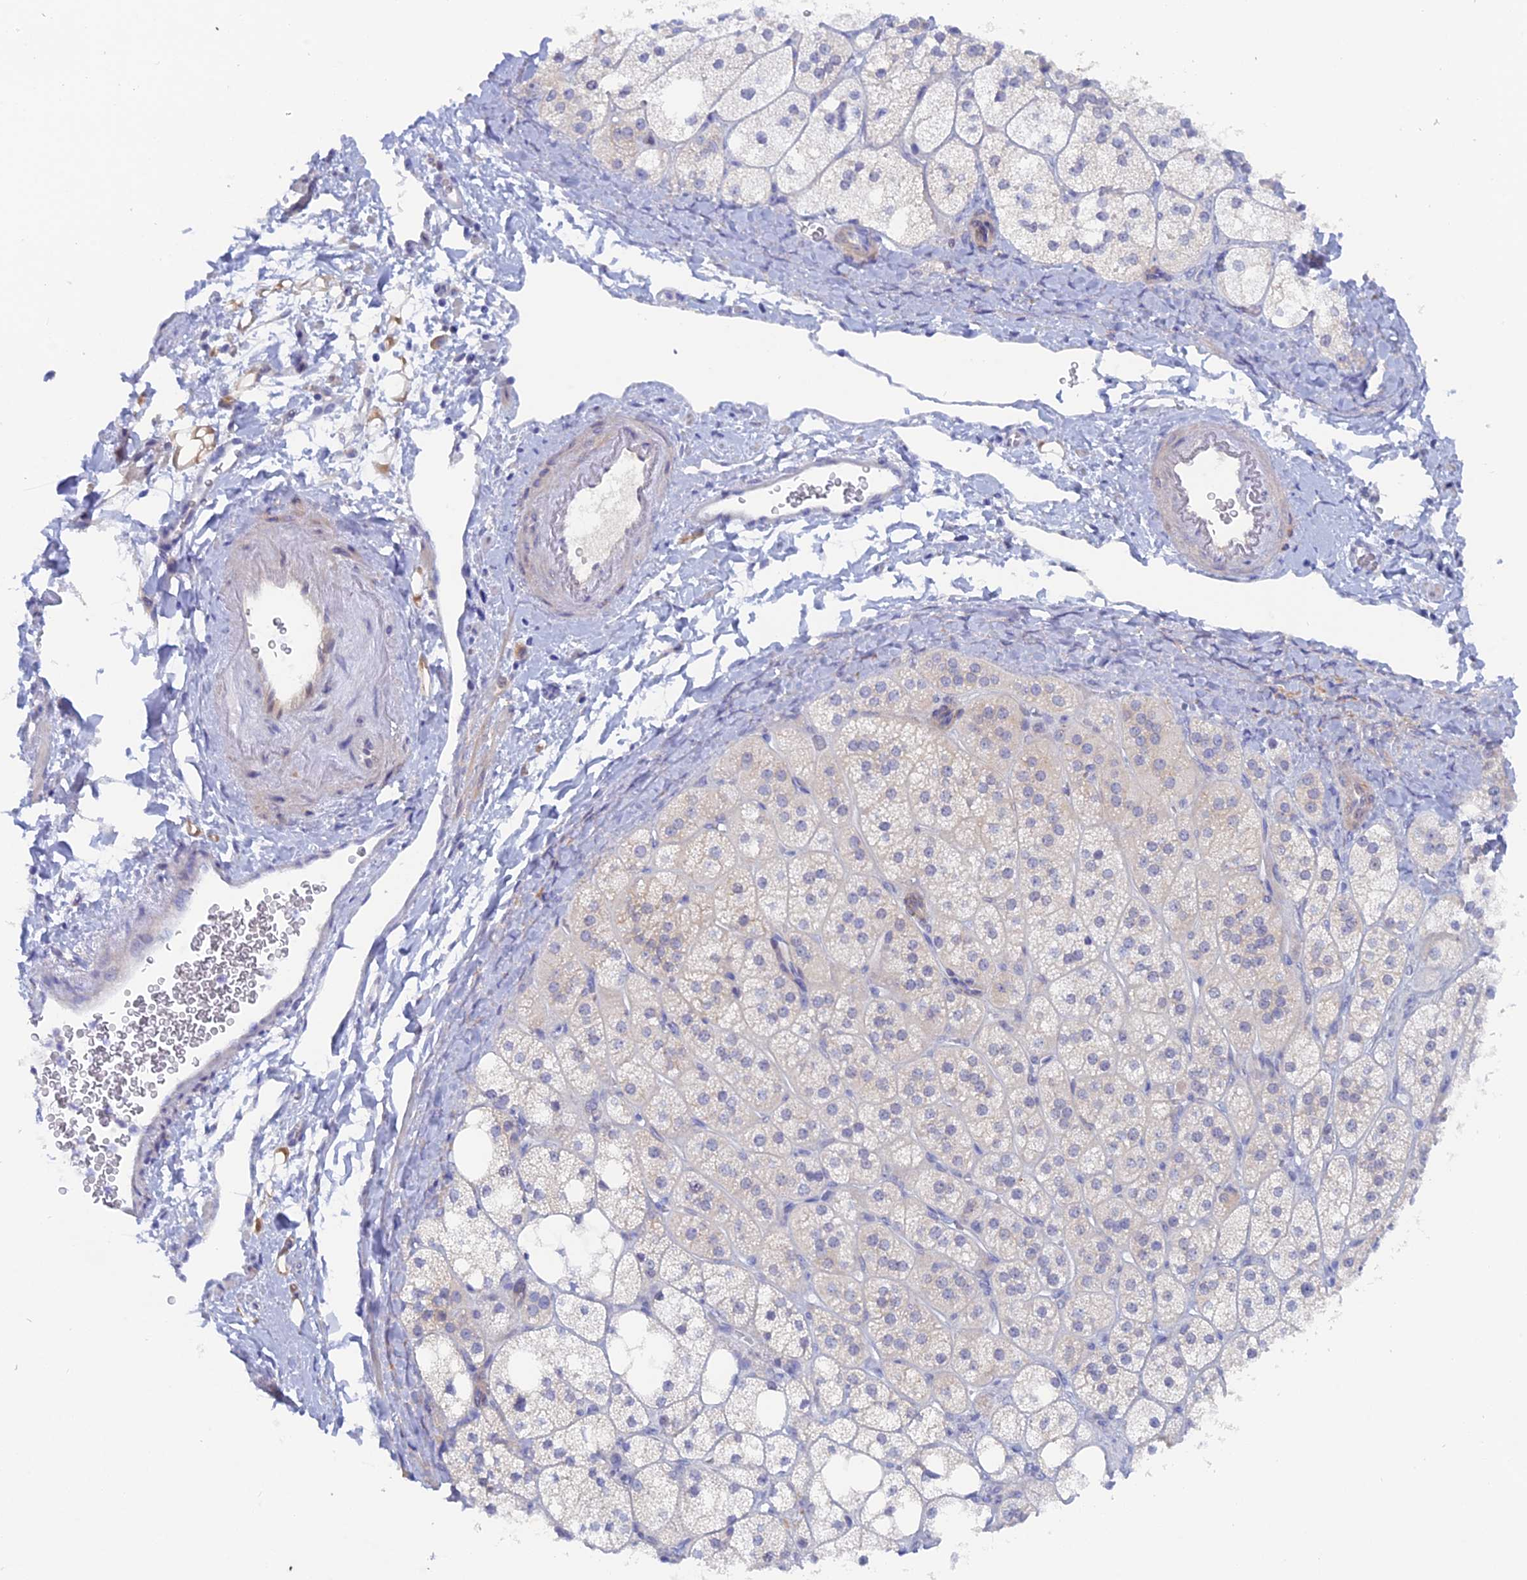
{"staining": {"intensity": "moderate", "quantity": "25%-75%", "location": "cytoplasmic/membranous"}, "tissue": "adrenal gland", "cell_type": "Glandular cells", "image_type": "normal", "snomed": [{"axis": "morphology", "description": "Normal tissue, NOS"}, {"axis": "topography", "description": "Adrenal gland"}], "caption": "Glandular cells show medium levels of moderate cytoplasmic/membranous expression in about 25%-75% of cells in benign human adrenal gland.", "gene": "DACT3", "patient": {"sex": "male", "age": 61}}